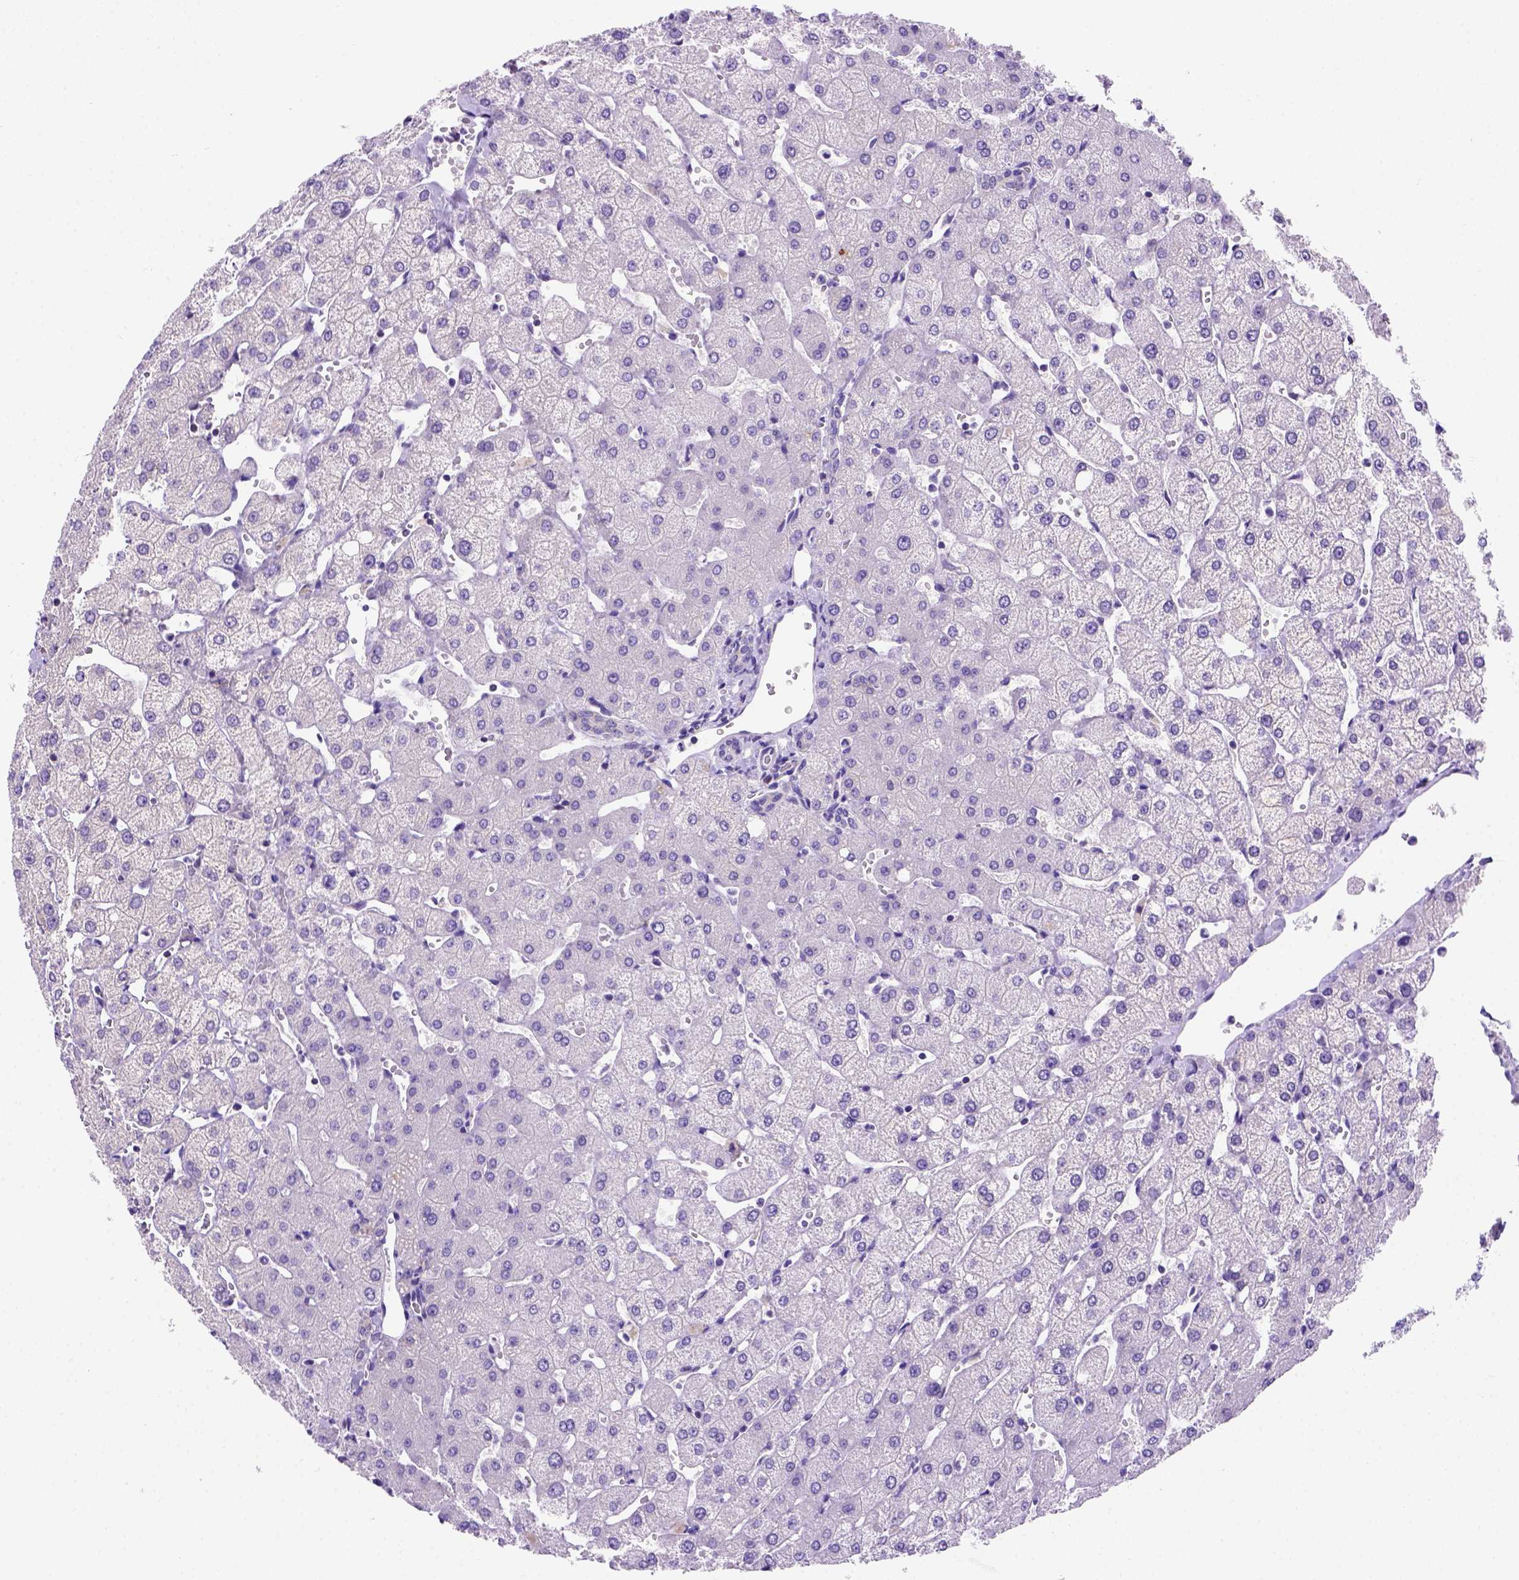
{"staining": {"intensity": "negative", "quantity": "none", "location": "none"}, "tissue": "liver", "cell_type": "Cholangiocytes", "image_type": "normal", "snomed": [{"axis": "morphology", "description": "Normal tissue, NOS"}, {"axis": "topography", "description": "Liver"}], "caption": "This is an IHC micrograph of benign human liver. There is no staining in cholangiocytes.", "gene": "FOXI1", "patient": {"sex": "female", "age": 54}}